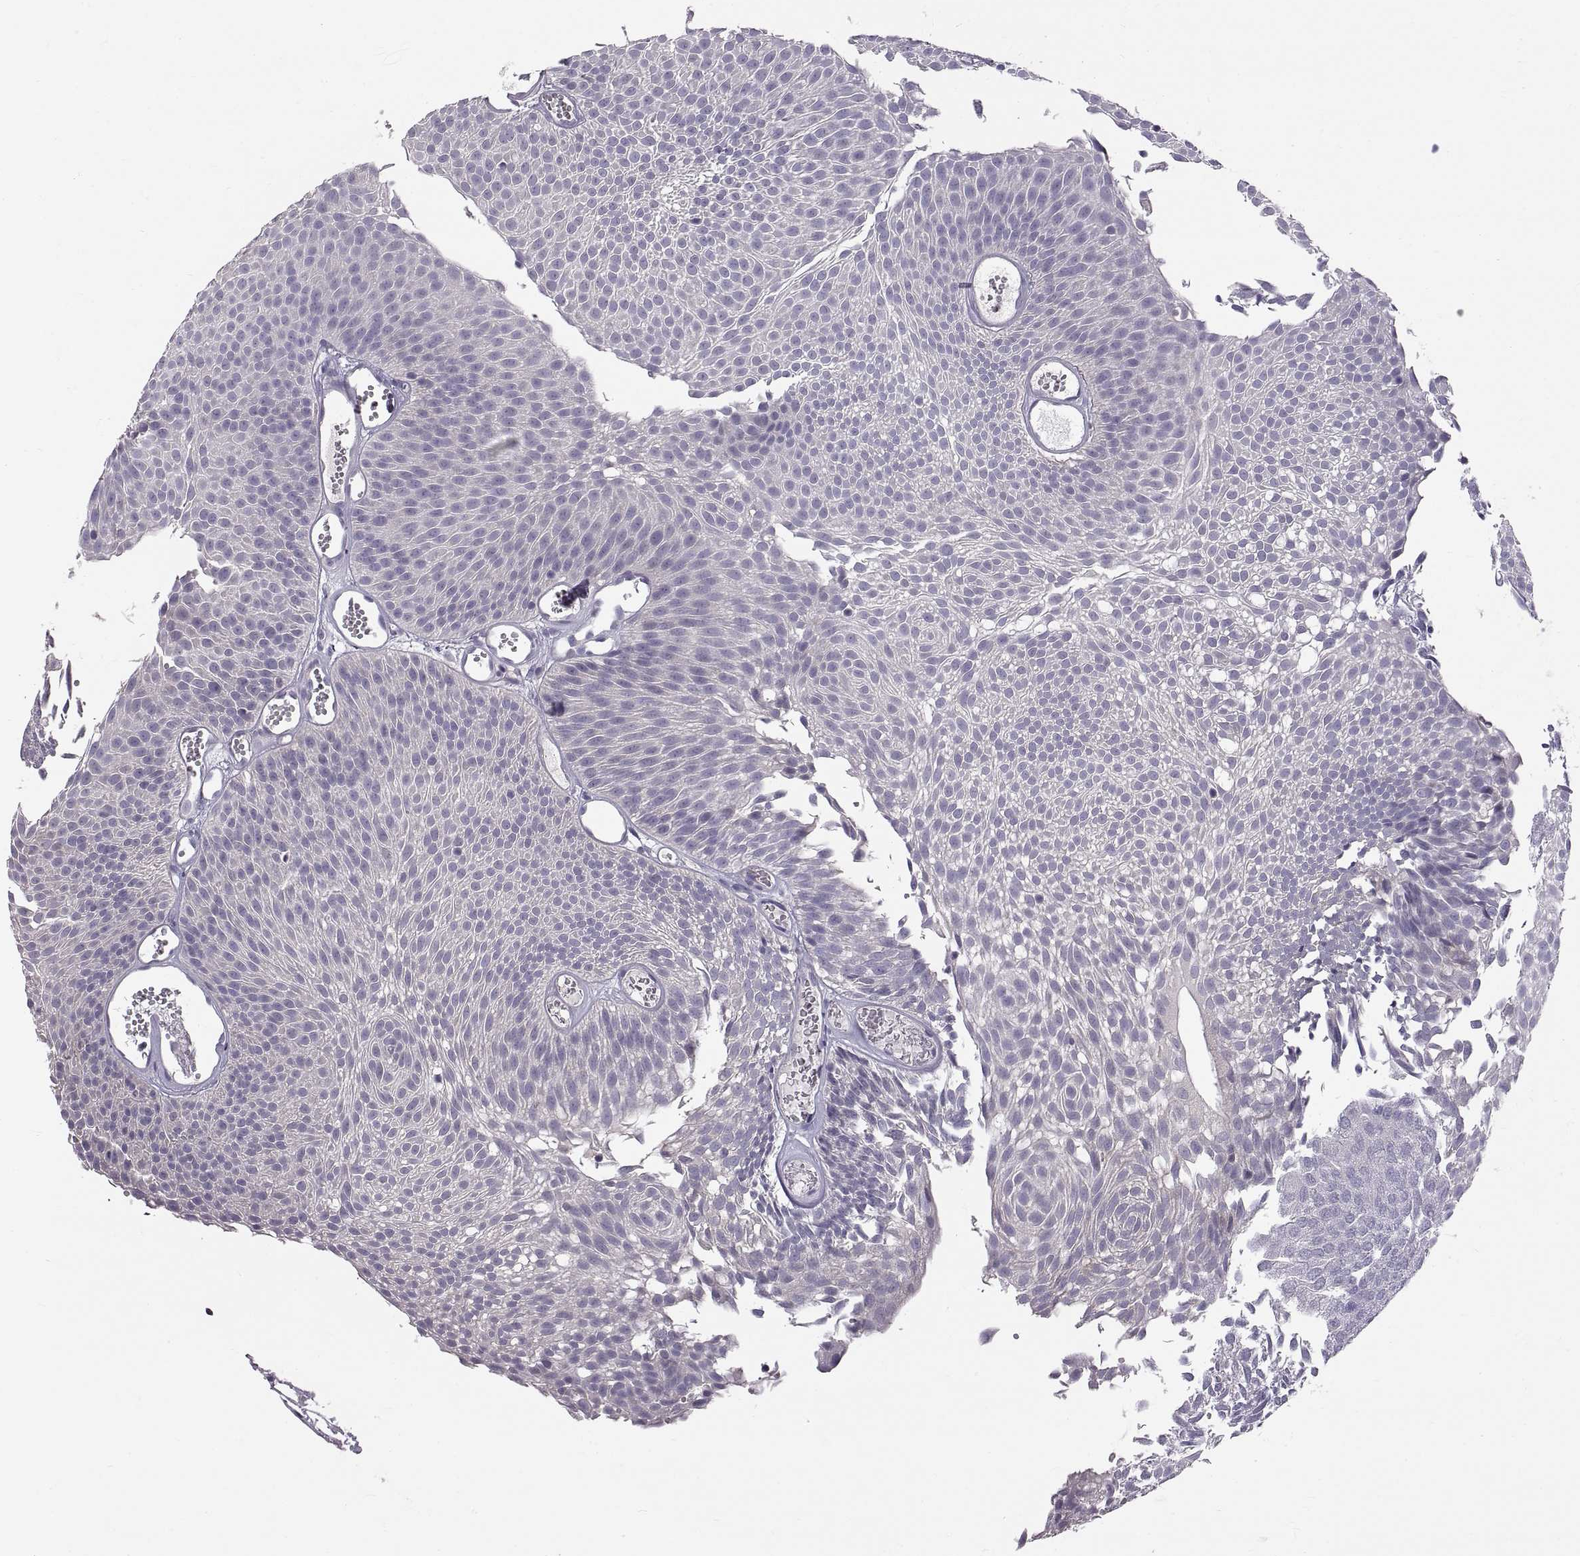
{"staining": {"intensity": "negative", "quantity": "none", "location": "none"}, "tissue": "urothelial cancer", "cell_type": "Tumor cells", "image_type": "cancer", "snomed": [{"axis": "morphology", "description": "Urothelial carcinoma, Low grade"}, {"axis": "topography", "description": "Urinary bladder"}], "caption": "This is an IHC photomicrograph of human urothelial cancer. There is no expression in tumor cells.", "gene": "WFDC8", "patient": {"sex": "male", "age": 52}}